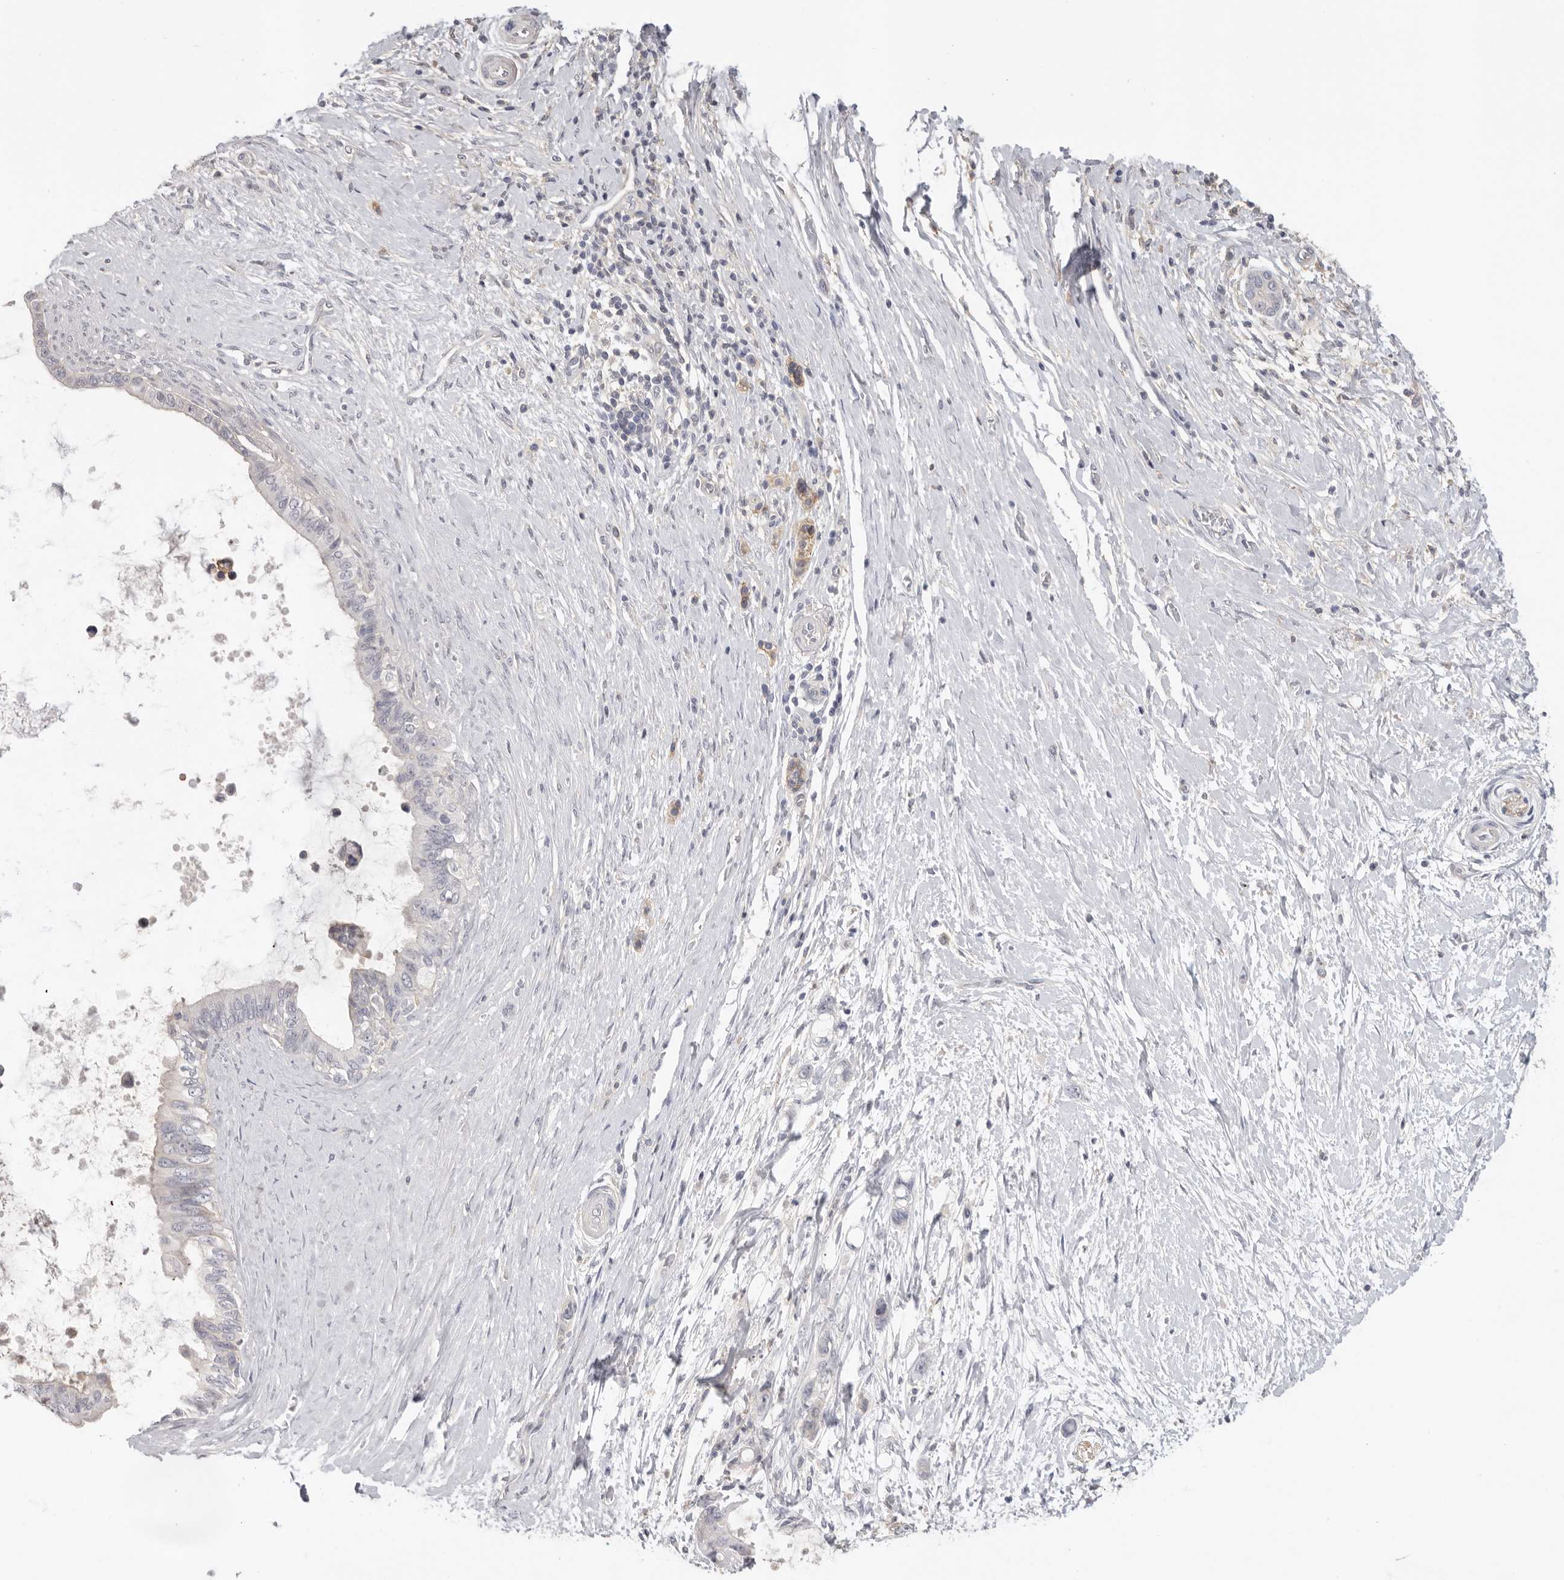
{"staining": {"intensity": "negative", "quantity": "none", "location": "none"}, "tissue": "pancreatic cancer", "cell_type": "Tumor cells", "image_type": "cancer", "snomed": [{"axis": "morphology", "description": "Adenocarcinoma, NOS"}, {"axis": "topography", "description": "Pancreas"}], "caption": "High power microscopy photomicrograph of an immunohistochemistry image of pancreatic adenocarcinoma, revealing no significant positivity in tumor cells.", "gene": "WDTC1", "patient": {"sex": "female", "age": 72}}